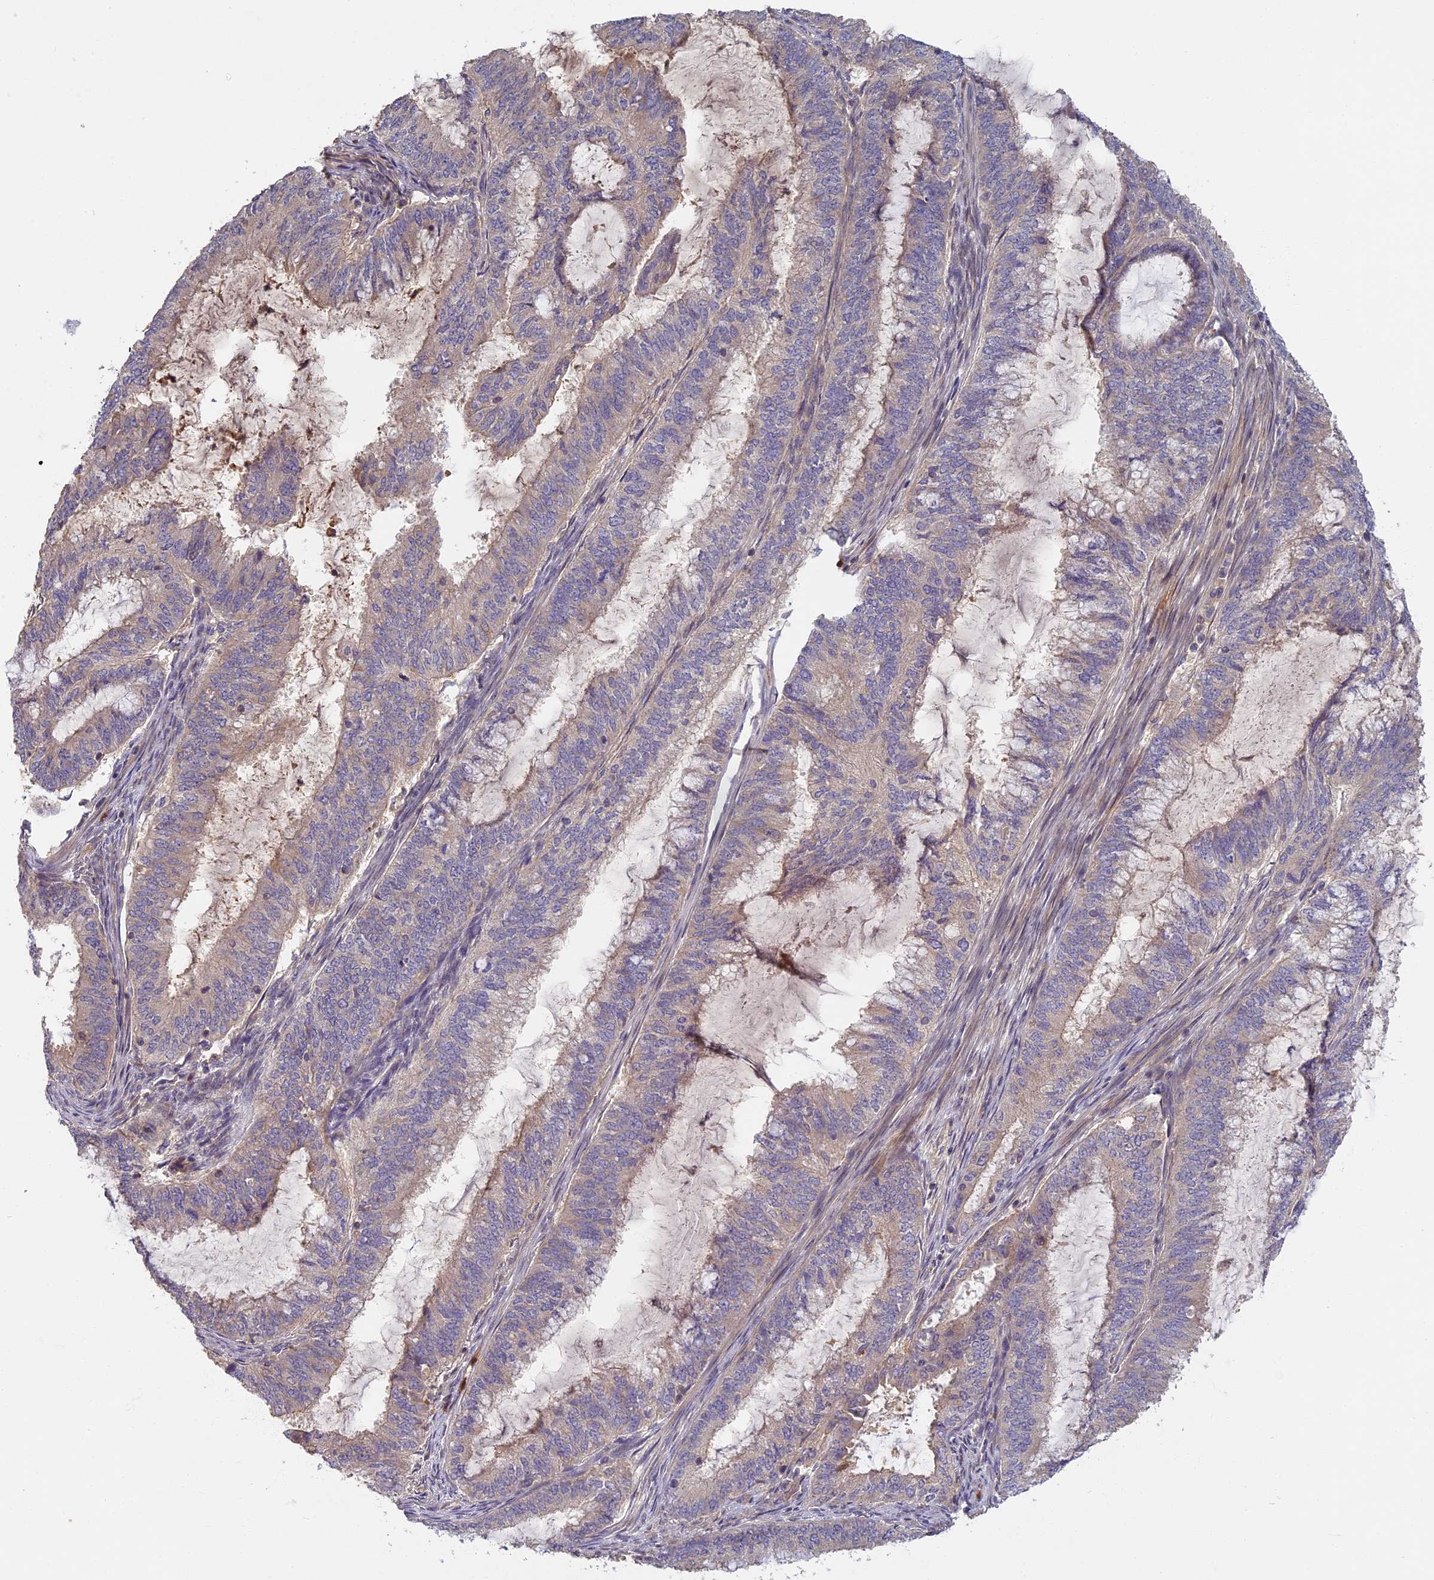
{"staining": {"intensity": "negative", "quantity": "none", "location": "none"}, "tissue": "endometrial cancer", "cell_type": "Tumor cells", "image_type": "cancer", "snomed": [{"axis": "morphology", "description": "Adenocarcinoma, NOS"}, {"axis": "topography", "description": "Endometrium"}], "caption": "A photomicrograph of endometrial cancer (adenocarcinoma) stained for a protein exhibits no brown staining in tumor cells. Nuclei are stained in blue.", "gene": "AP4E1", "patient": {"sex": "female", "age": 51}}